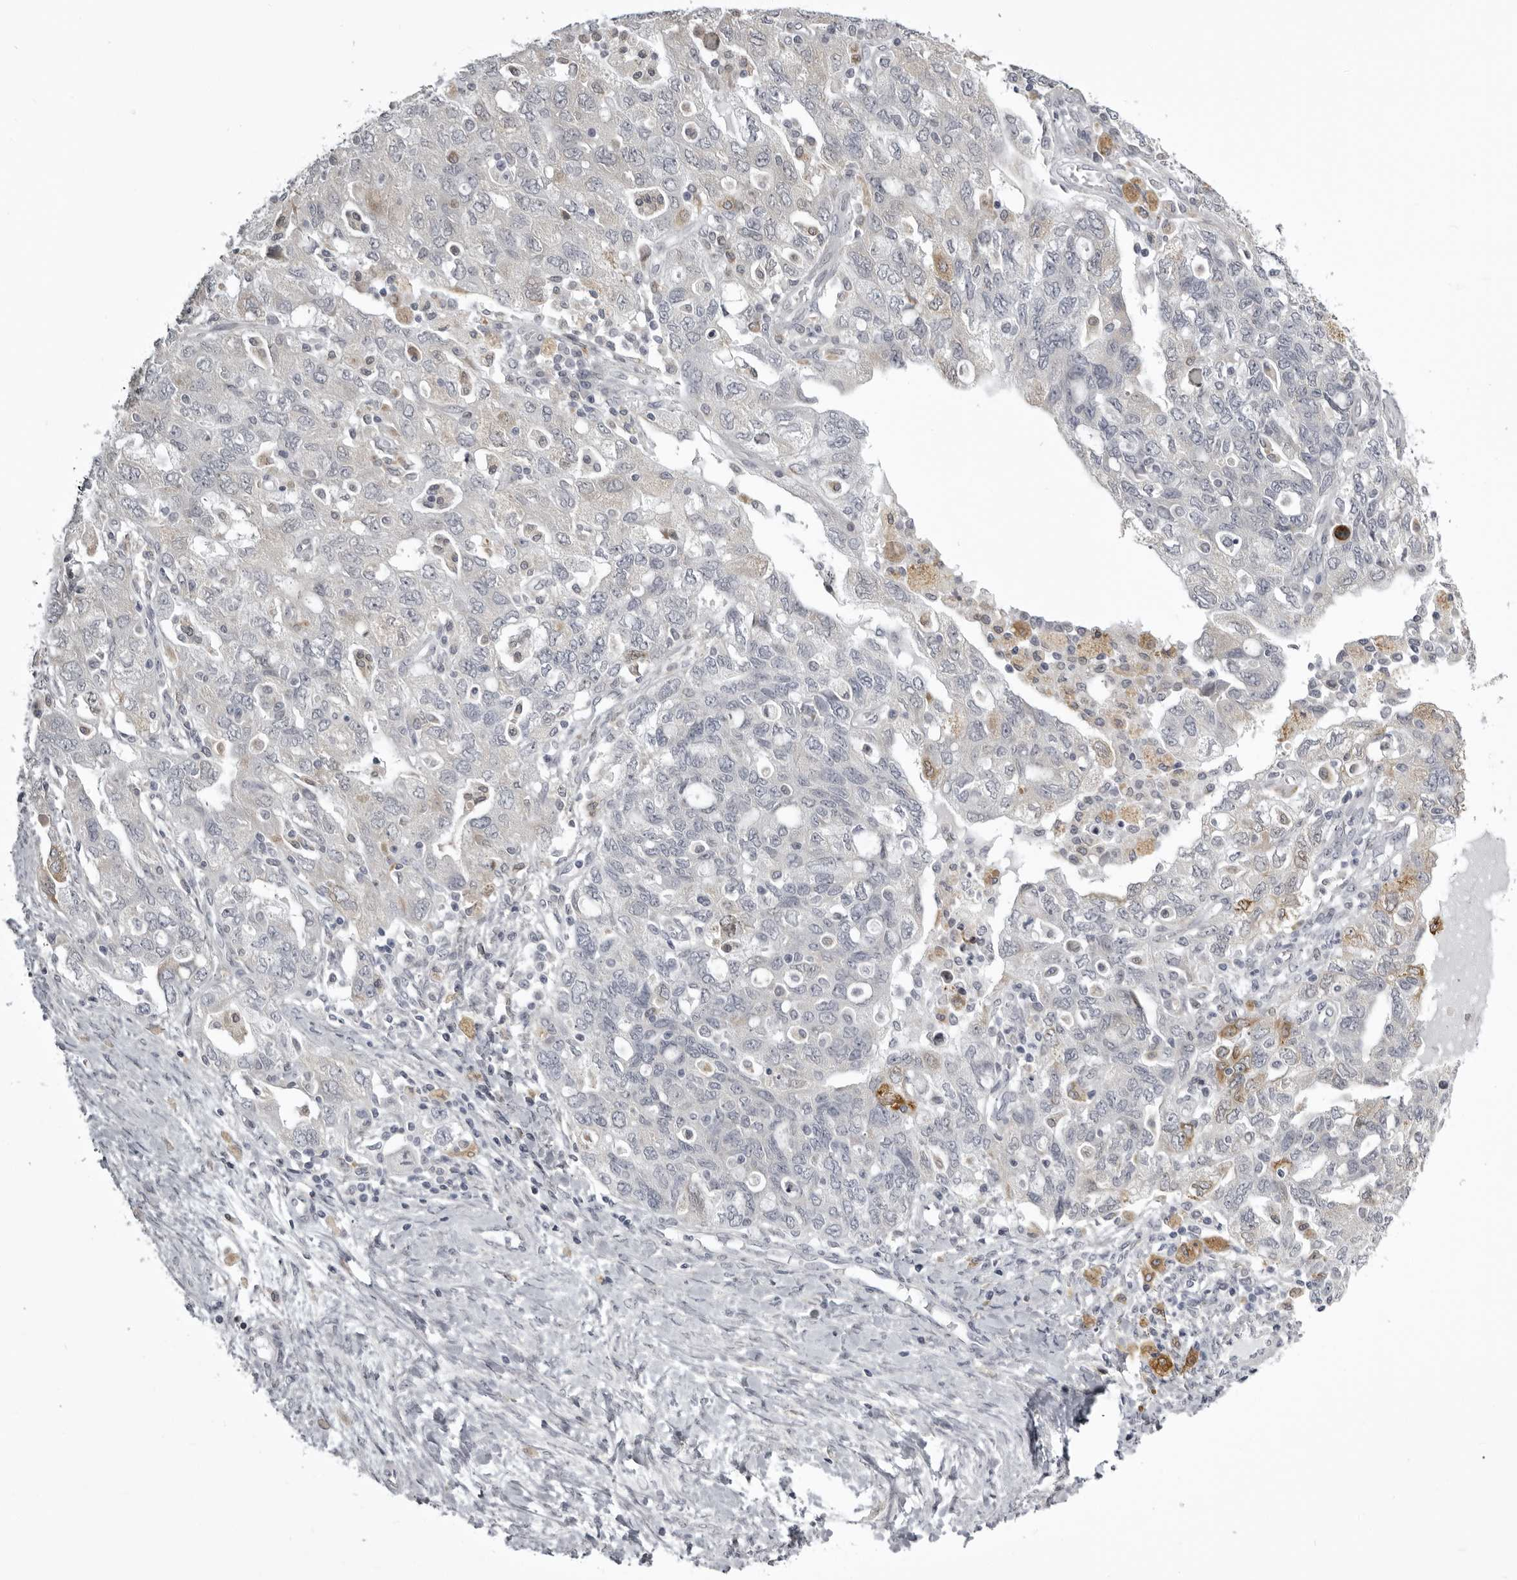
{"staining": {"intensity": "negative", "quantity": "none", "location": "none"}, "tissue": "ovarian cancer", "cell_type": "Tumor cells", "image_type": "cancer", "snomed": [{"axis": "morphology", "description": "Carcinoma, NOS"}, {"axis": "morphology", "description": "Cystadenocarcinoma, serous, NOS"}, {"axis": "topography", "description": "Ovary"}], "caption": "IHC of serous cystadenocarcinoma (ovarian) demonstrates no expression in tumor cells. The staining is performed using DAB brown chromogen with nuclei counter-stained in using hematoxylin.", "gene": "NCEH1", "patient": {"sex": "female", "age": 69}}